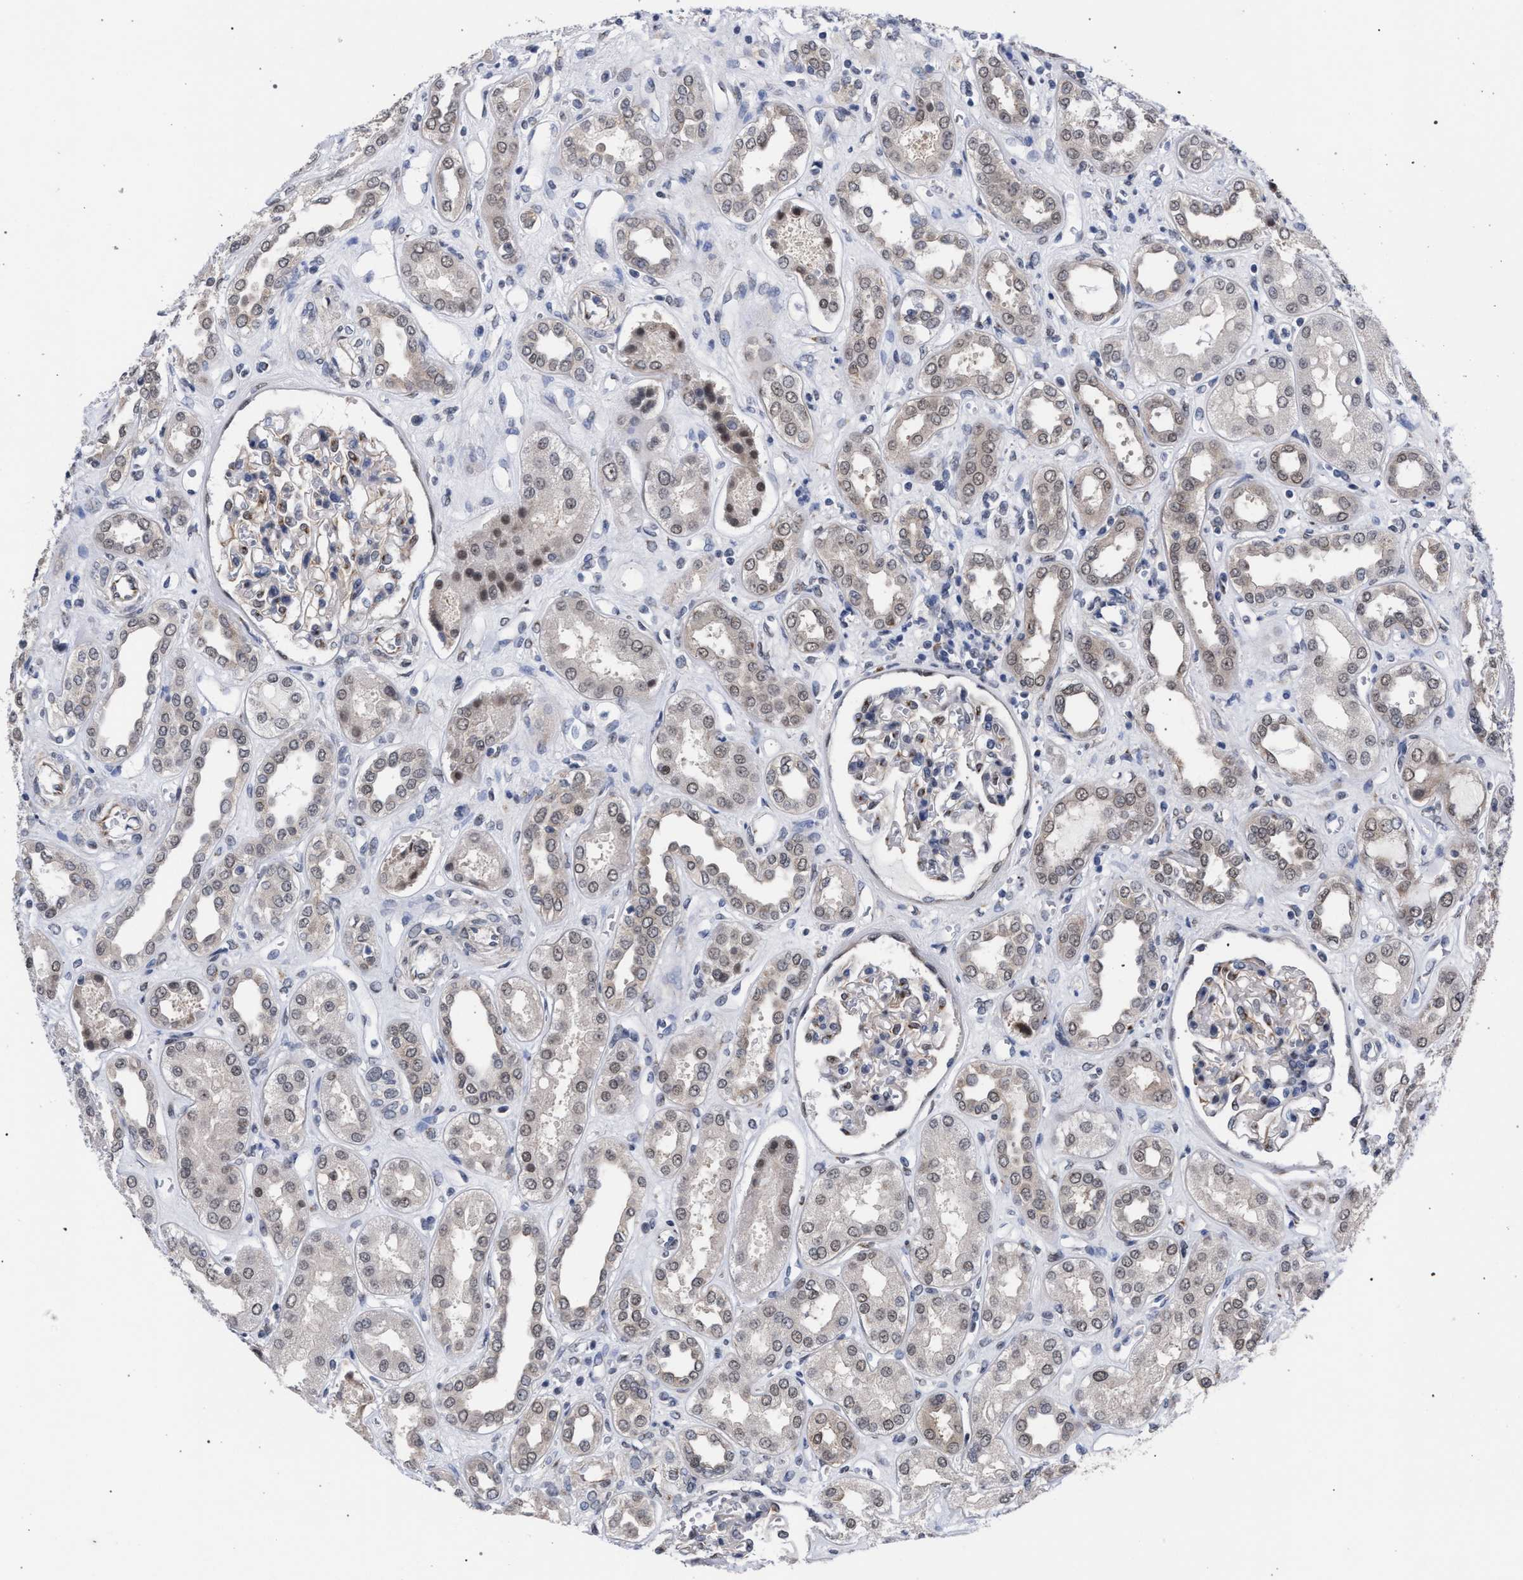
{"staining": {"intensity": "moderate", "quantity": "<25%", "location": "cytoplasmic/membranous"}, "tissue": "kidney", "cell_type": "Cells in glomeruli", "image_type": "normal", "snomed": [{"axis": "morphology", "description": "Normal tissue, NOS"}, {"axis": "topography", "description": "Kidney"}], "caption": "A photomicrograph of human kidney stained for a protein demonstrates moderate cytoplasmic/membranous brown staining in cells in glomeruli.", "gene": "GOLGA2", "patient": {"sex": "male", "age": 59}}